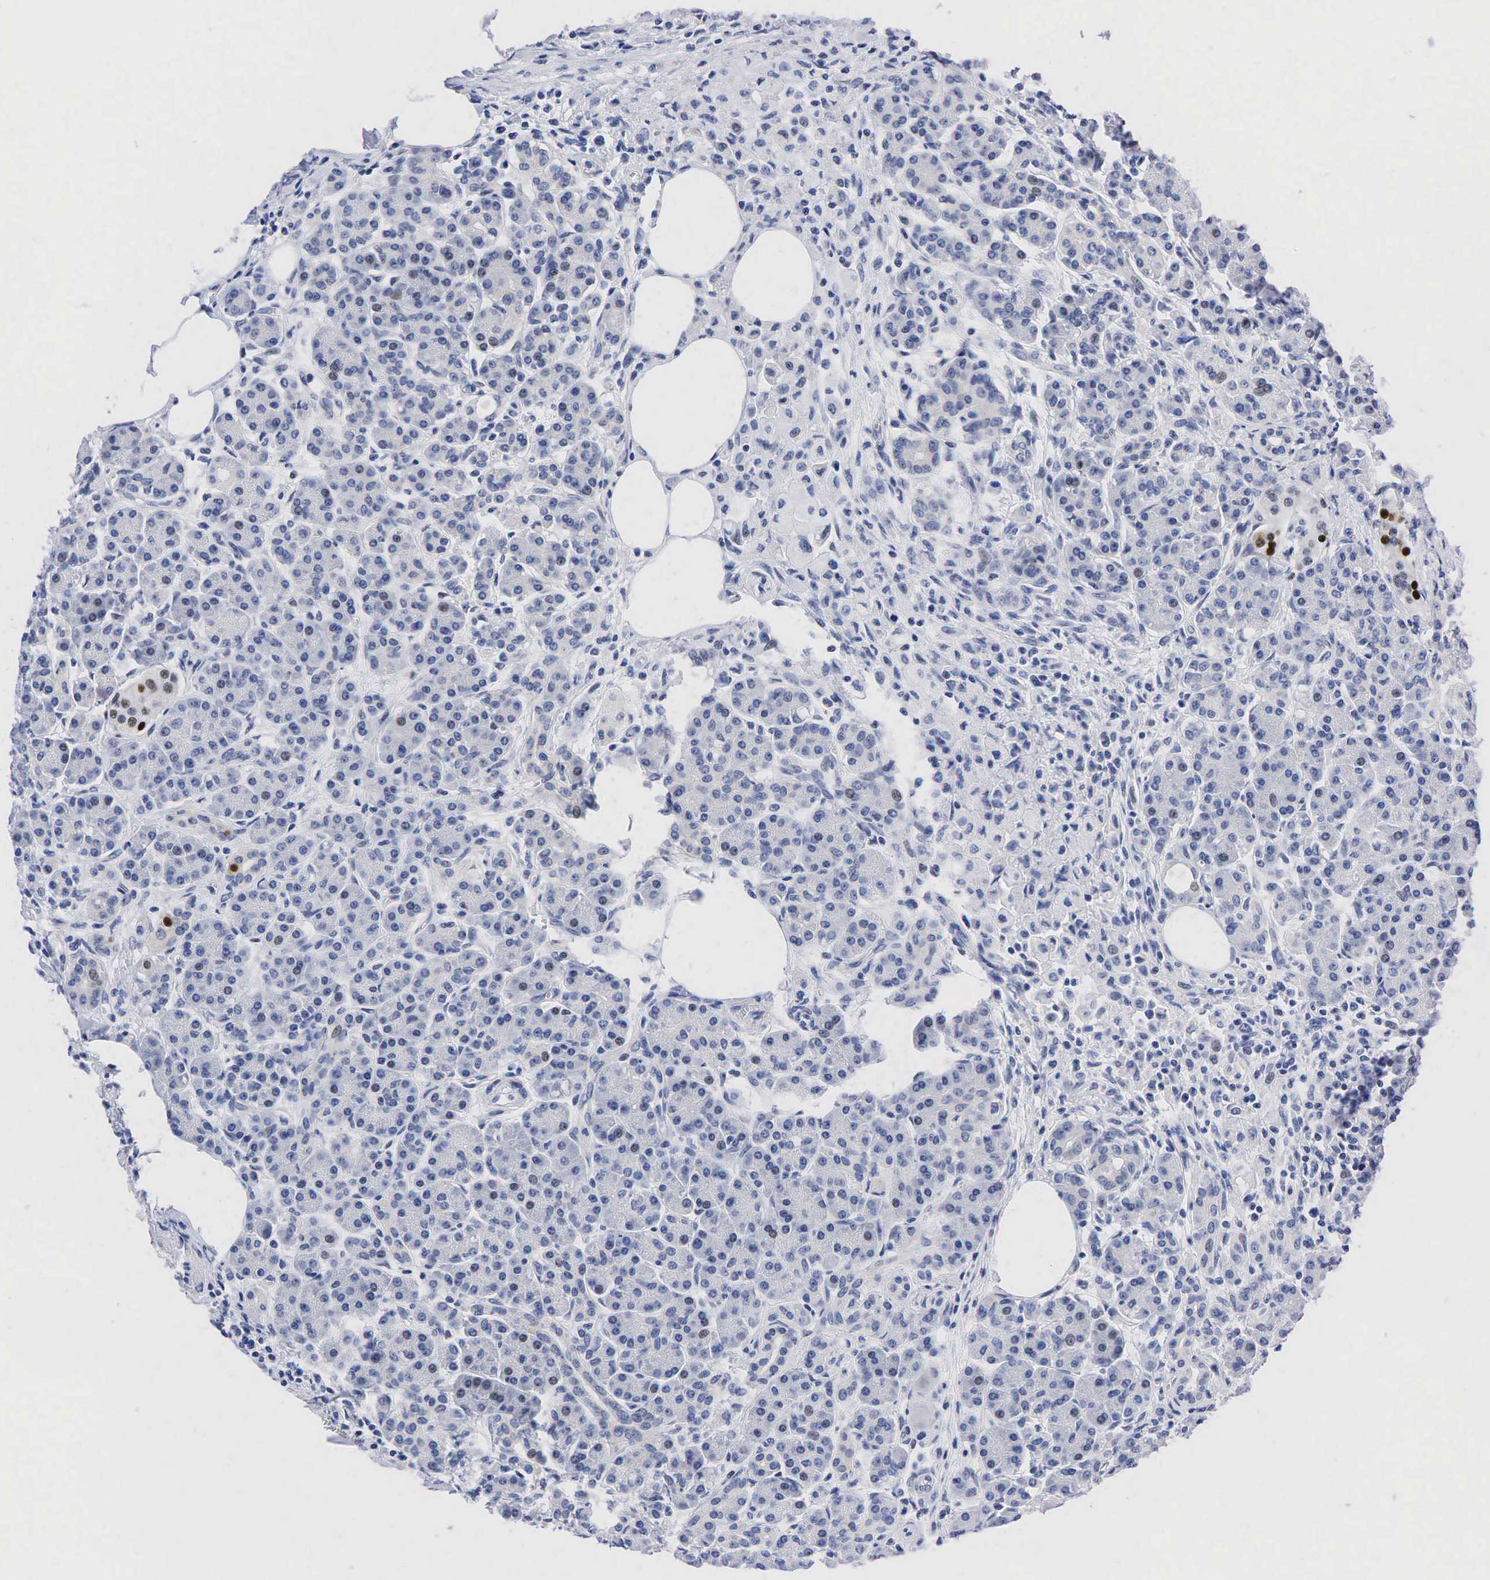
{"staining": {"intensity": "moderate", "quantity": "<25%", "location": "nuclear"}, "tissue": "pancreas", "cell_type": "Exocrine glandular cells", "image_type": "normal", "snomed": [{"axis": "morphology", "description": "Normal tissue, NOS"}, {"axis": "topography", "description": "Pancreas"}], "caption": "Benign pancreas displays moderate nuclear expression in approximately <25% of exocrine glandular cells, visualized by immunohistochemistry.", "gene": "PGR", "patient": {"sex": "female", "age": 73}}